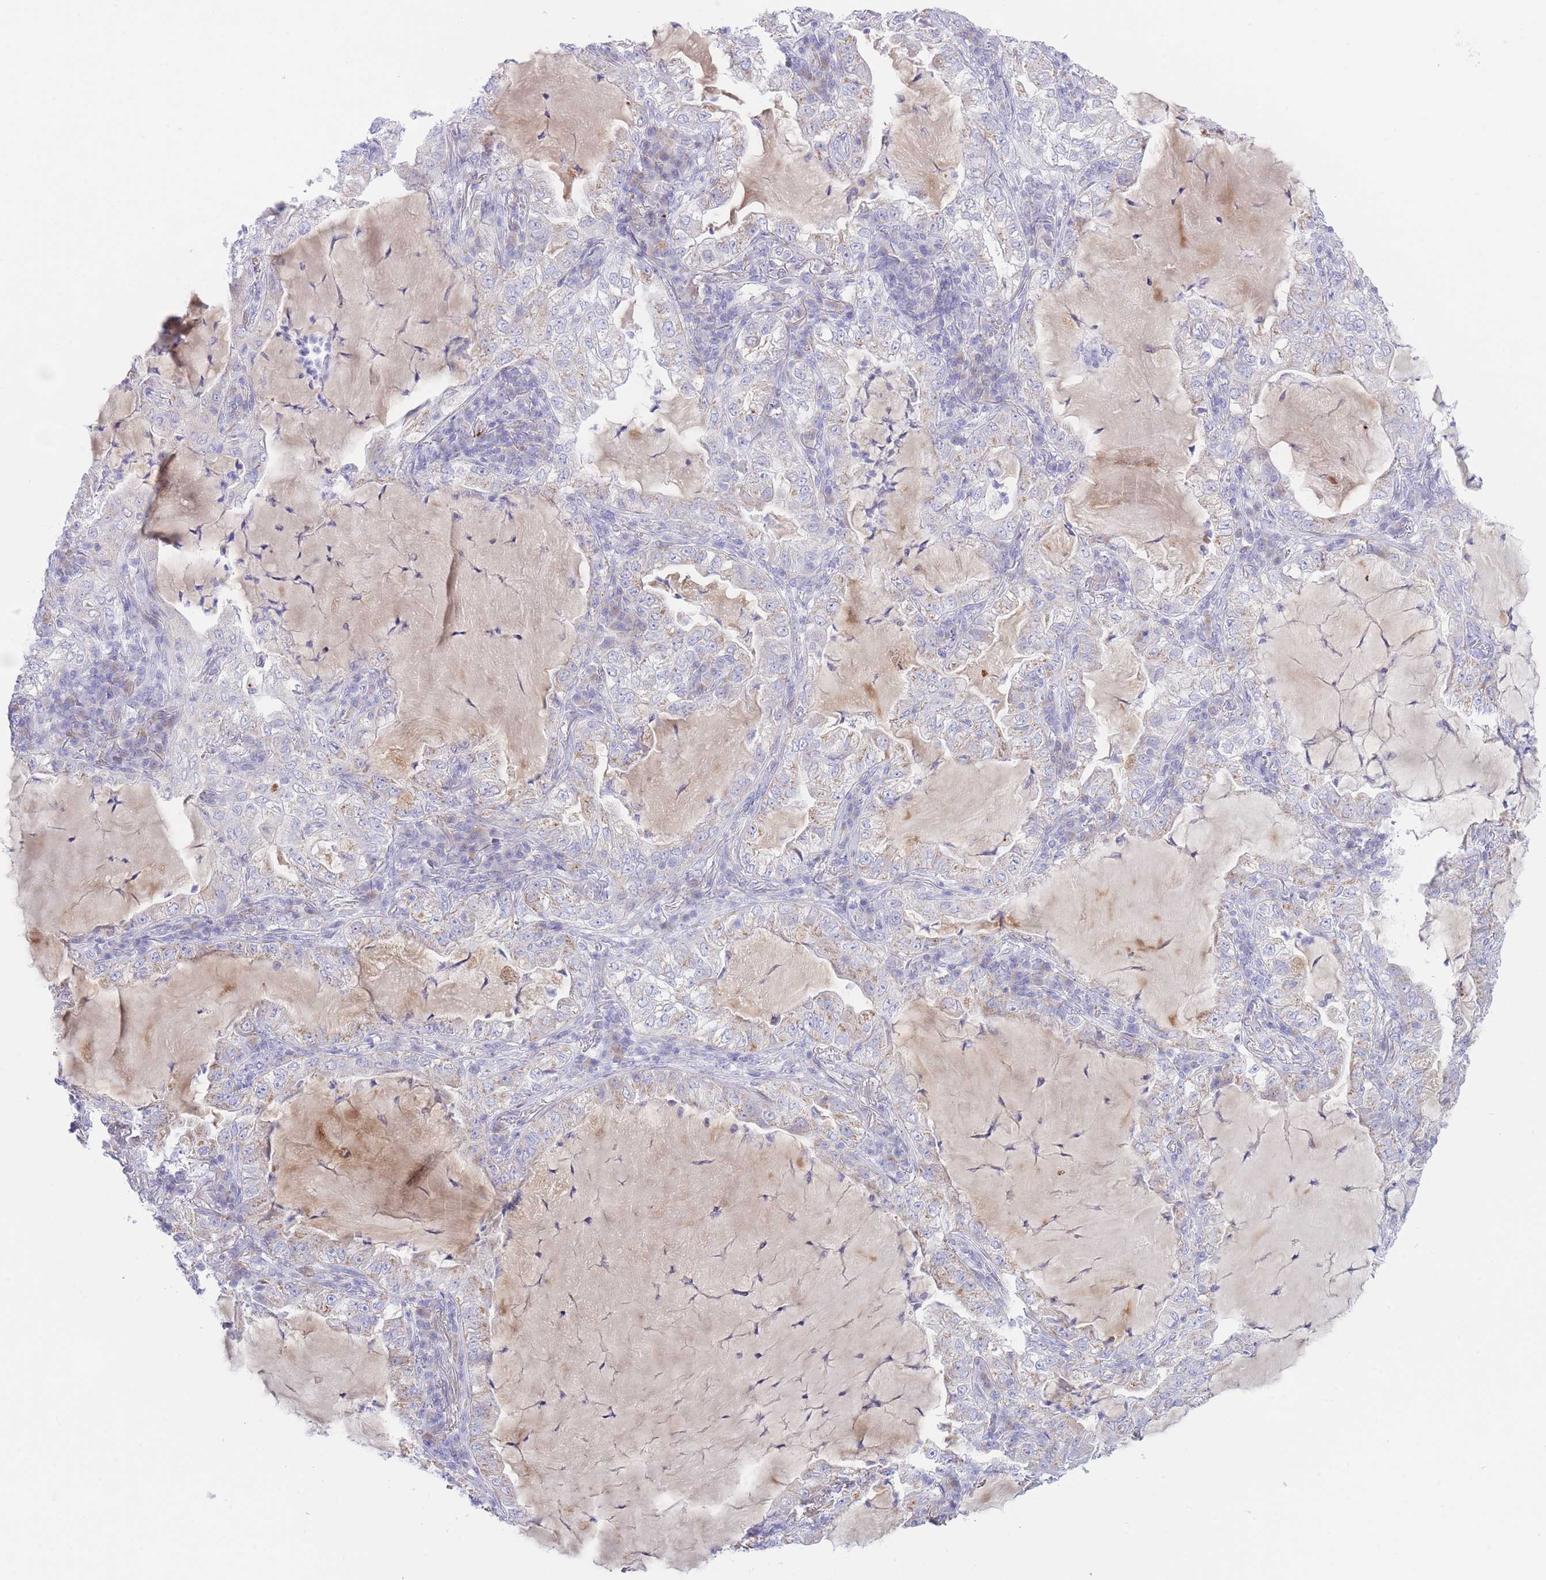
{"staining": {"intensity": "weak", "quantity": "<25%", "location": "cytoplasmic/membranous"}, "tissue": "lung cancer", "cell_type": "Tumor cells", "image_type": "cancer", "snomed": [{"axis": "morphology", "description": "Adenocarcinoma, NOS"}, {"axis": "topography", "description": "Lung"}], "caption": "High magnification brightfield microscopy of lung cancer (adenocarcinoma) stained with DAB (brown) and counterstained with hematoxylin (blue): tumor cells show no significant positivity.", "gene": "NANP", "patient": {"sex": "female", "age": 73}}